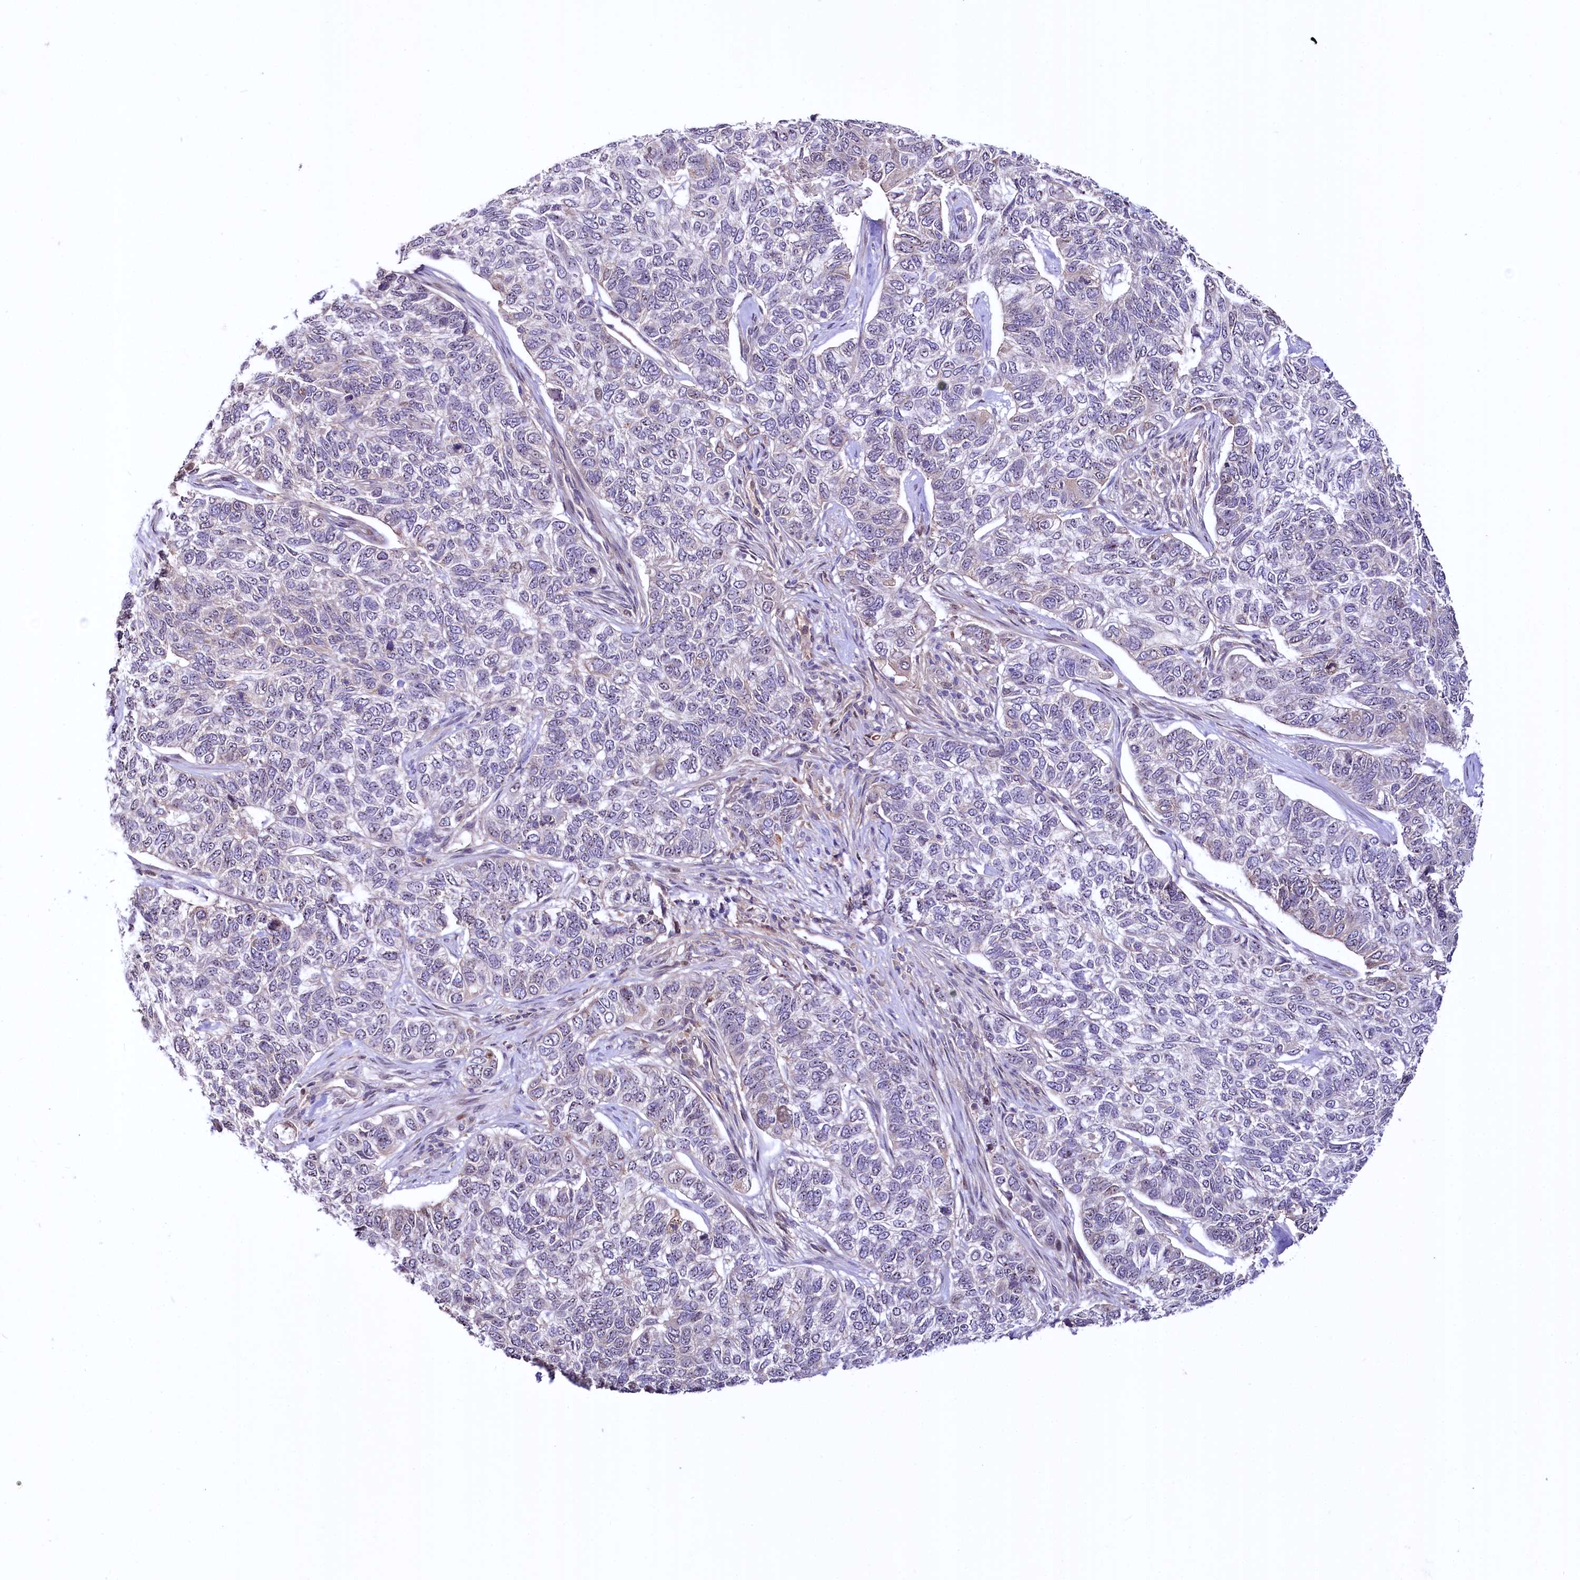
{"staining": {"intensity": "negative", "quantity": "none", "location": "none"}, "tissue": "skin cancer", "cell_type": "Tumor cells", "image_type": "cancer", "snomed": [{"axis": "morphology", "description": "Basal cell carcinoma"}, {"axis": "topography", "description": "Skin"}], "caption": "IHC photomicrograph of human basal cell carcinoma (skin) stained for a protein (brown), which reveals no expression in tumor cells.", "gene": "N4BP2L1", "patient": {"sex": "female", "age": 65}}